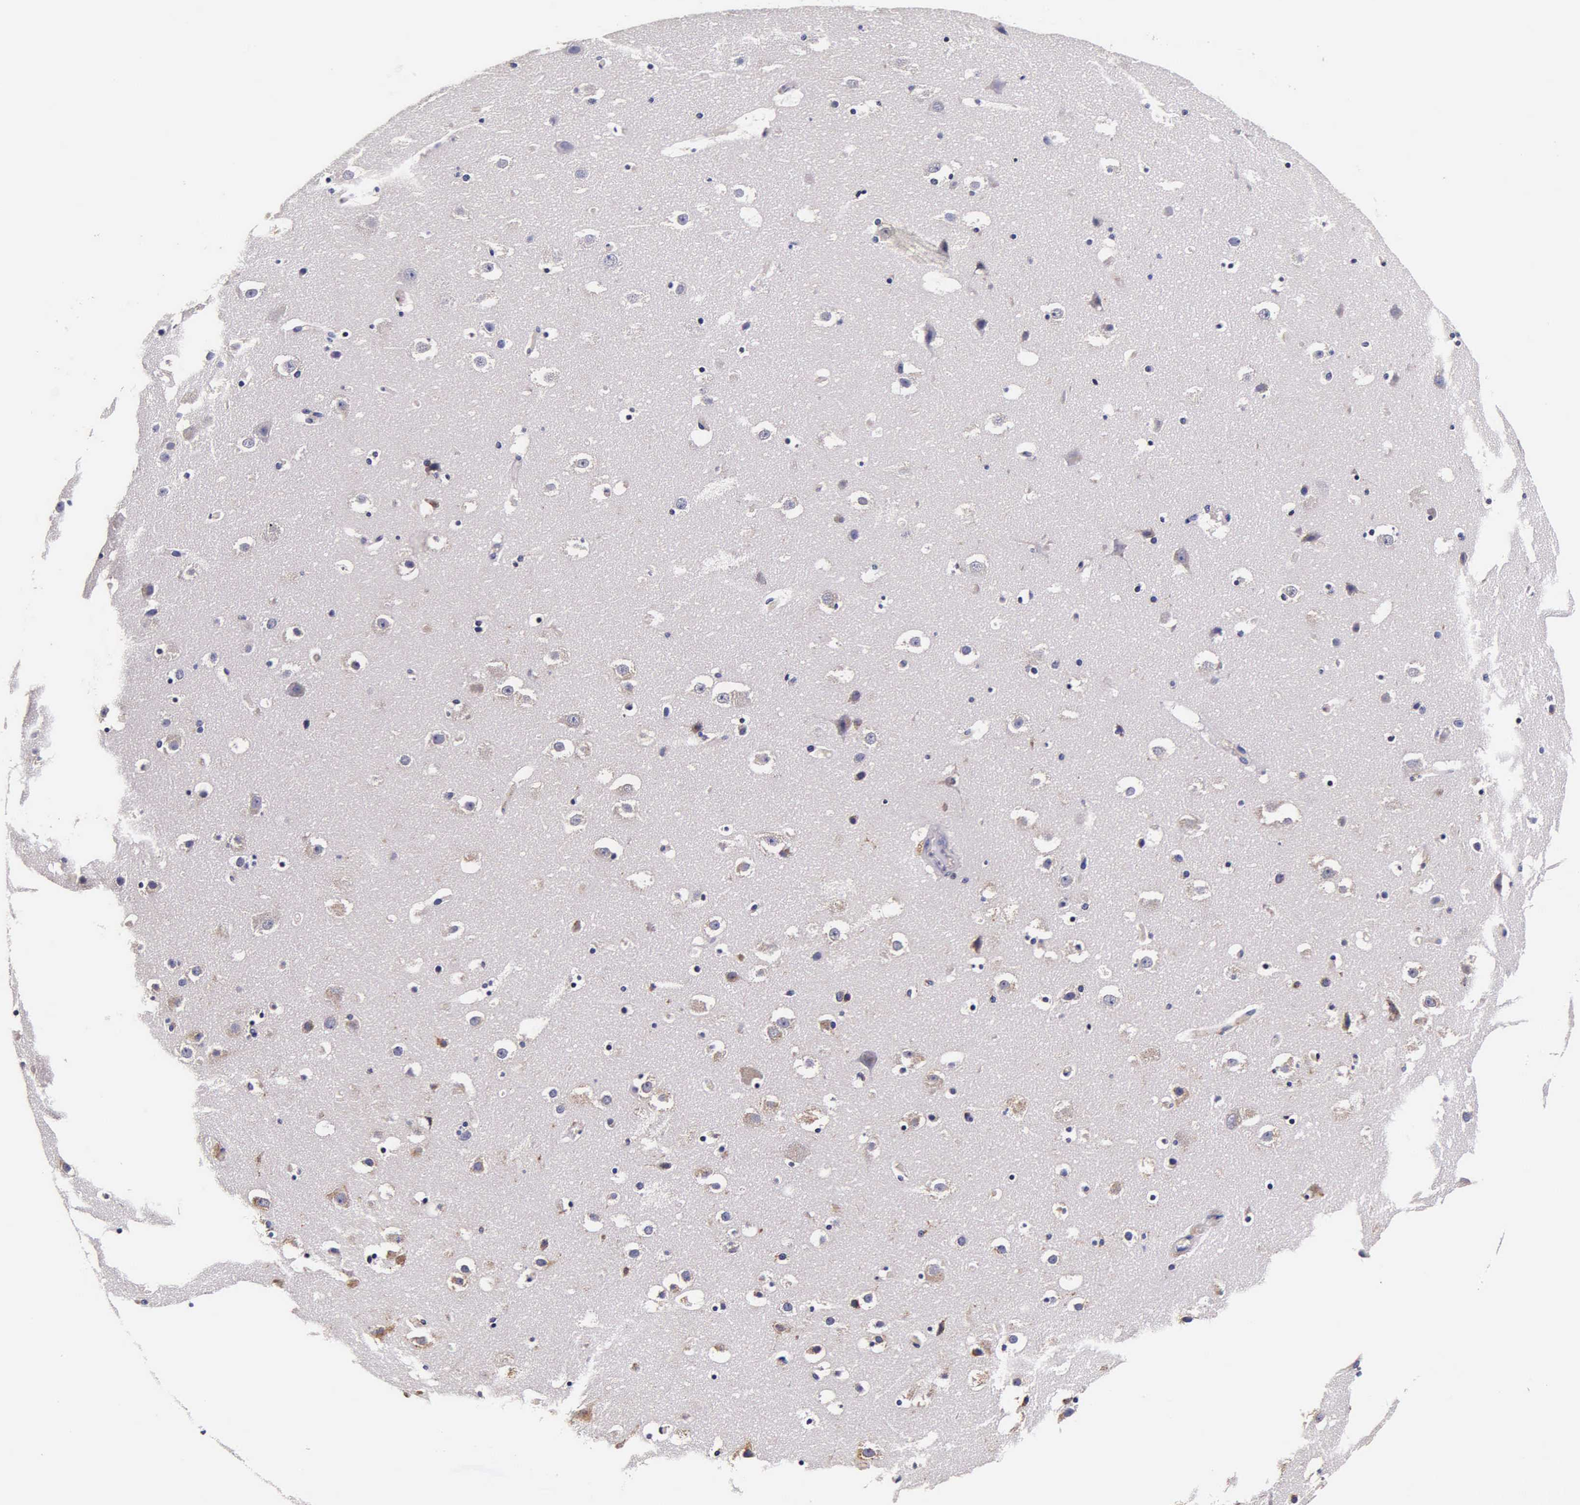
{"staining": {"intensity": "weak", "quantity": "<25%", "location": "cytoplasmic/membranous"}, "tissue": "hippocampus", "cell_type": "Glial cells", "image_type": "normal", "snomed": [{"axis": "morphology", "description": "Normal tissue, NOS"}, {"axis": "topography", "description": "Hippocampus"}], "caption": "Immunohistochemical staining of unremarkable hippocampus displays no significant expression in glial cells. (Immunohistochemistry, brightfield microscopy, high magnification).", "gene": "CTSB", "patient": {"sex": "male", "age": 45}}